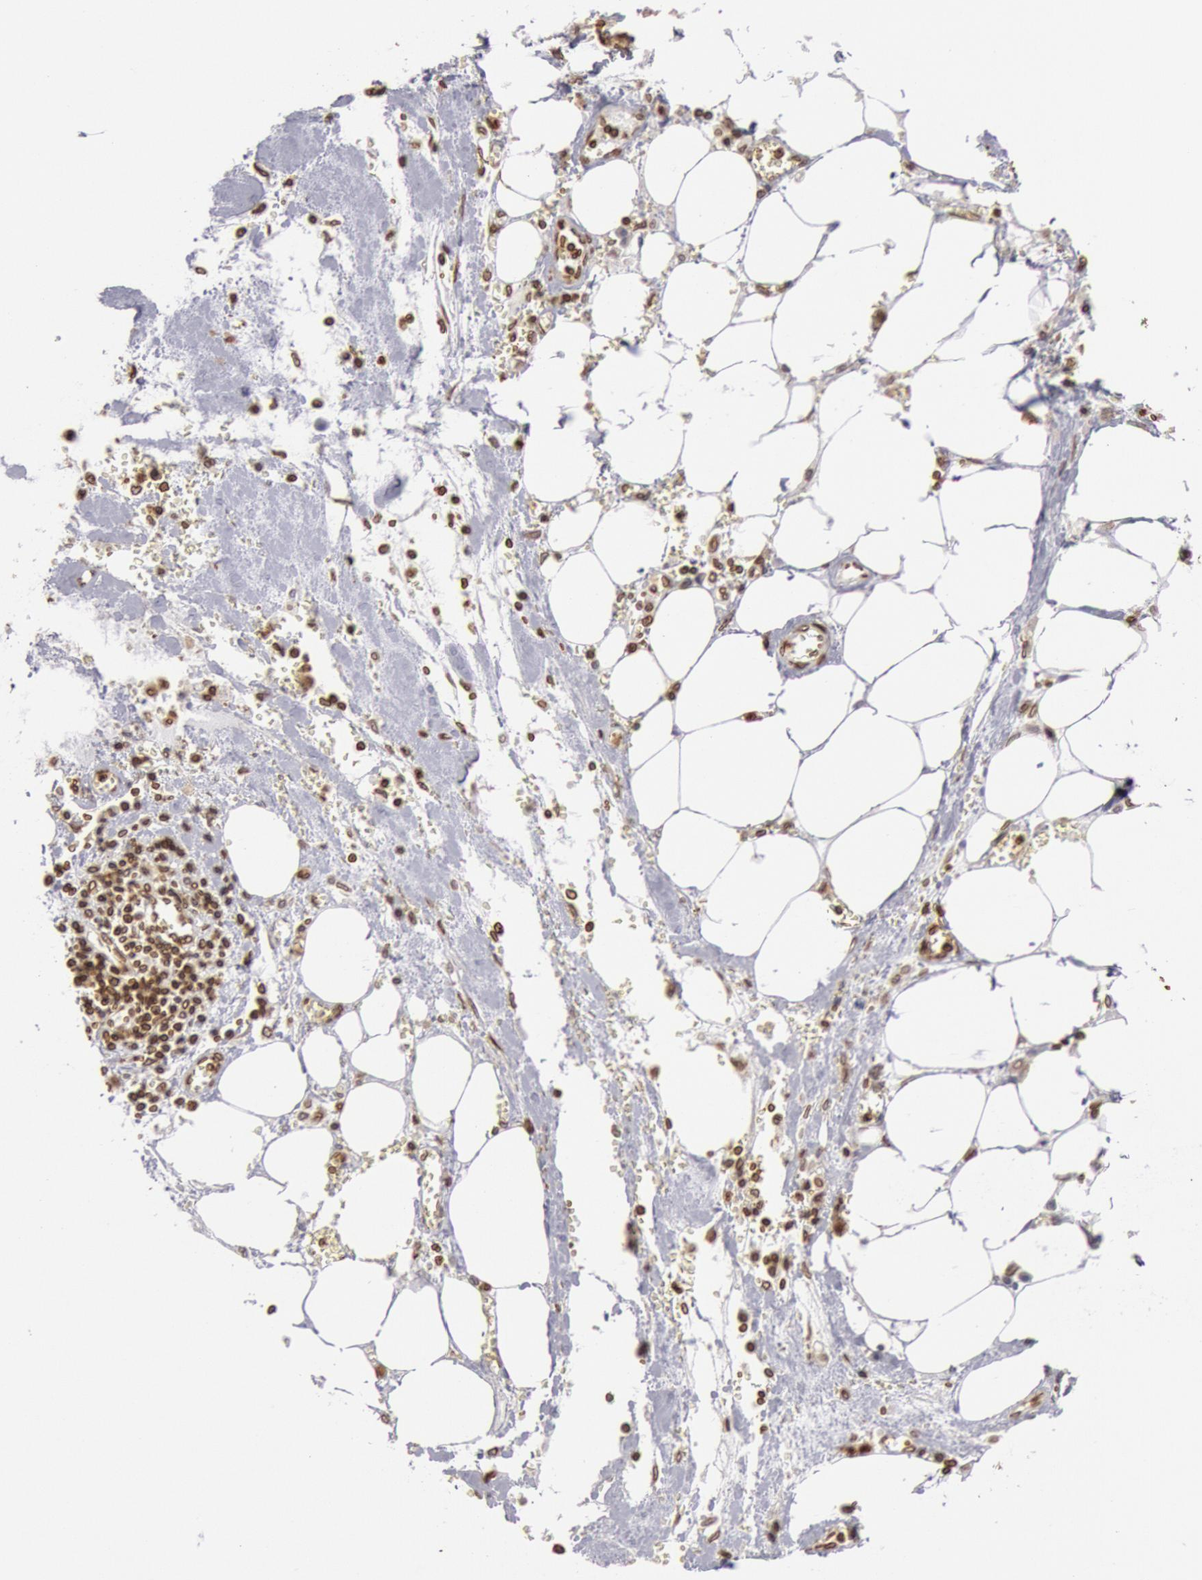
{"staining": {"intensity": "moderate", "quantity": ">75%", "location": "cytoplasmic/membranous,nuclear"}, "tissue": "pancreatic cancer", "cell_type": "Tumor cells", "image_type": "cancer", "snomed": [{"axis": "morphology", "description": "Adenocarcinoma, NOS"}, {"axis": "topography", "description": "Pancreas"}], "caption": "Pancreatic cancer (adenocarcinoma) stained for a protein (brown) exhibits moderate cytoplasmic/membranous and nuclear positive staining in about >75% of tumor cells.", "gene": "SUN2", "patient": {"sex": "female", "age": 70}}